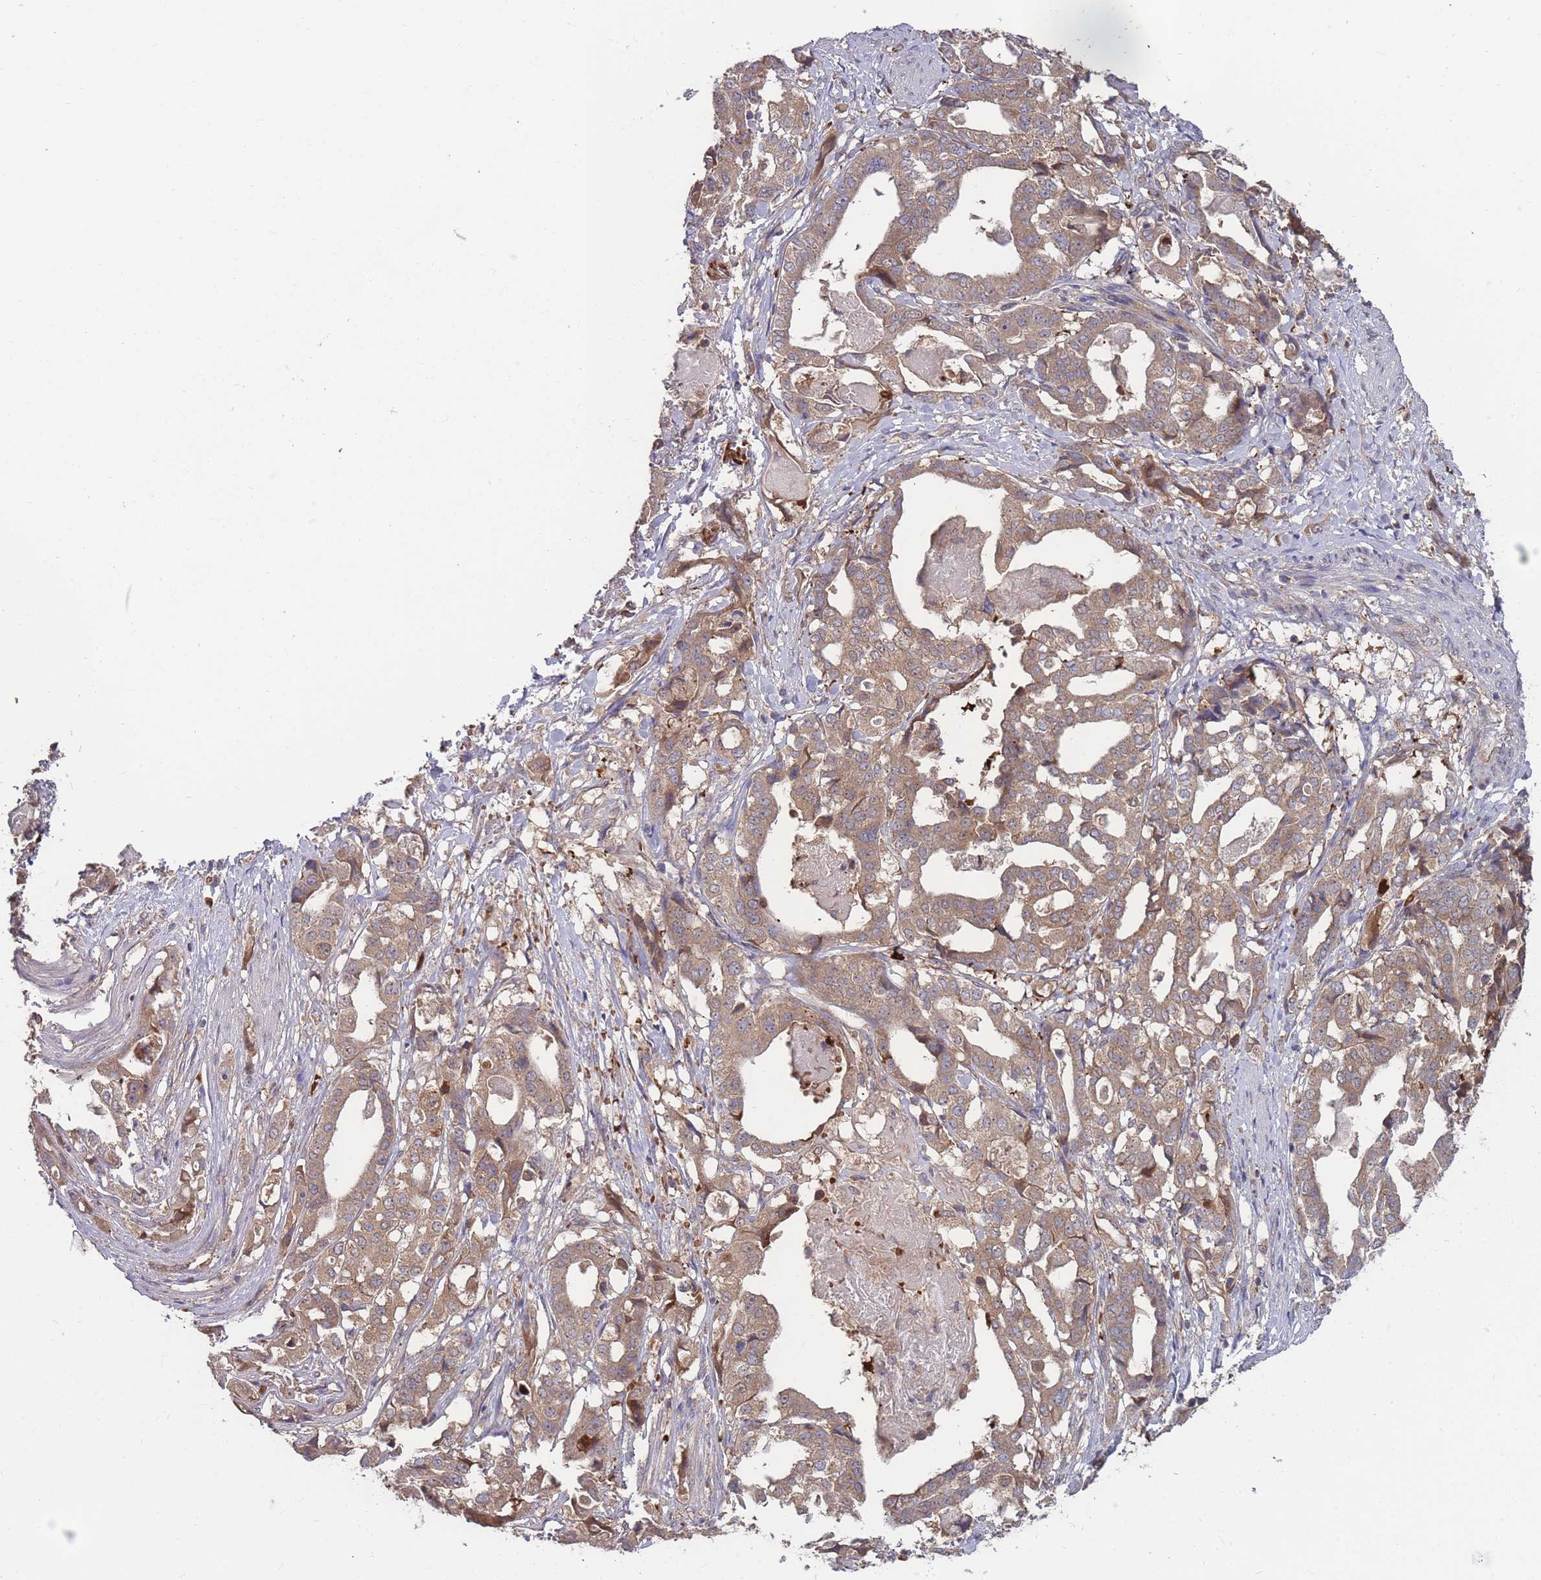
{"staining": {"intensity": "moderate", "quantity": ">75%", "location": "cytoplasmic/membranous"}, "tissue": "stomach cancer", "cell_type": "Tumor cells", "image_type": "cancer", "snomed": [{"axis": "morphology", "description": "Adenocarcinoma, NOS"}, {"axis": "topography", "description": "Stomach"}], "caption": "Protein expression analysis of stomach cancer reveals moderate cytoplasmic/membranous staining in about >75% of tumor cells.", "gene": "SLC35B4", "patient": {"sex": "male", "age": 48}}